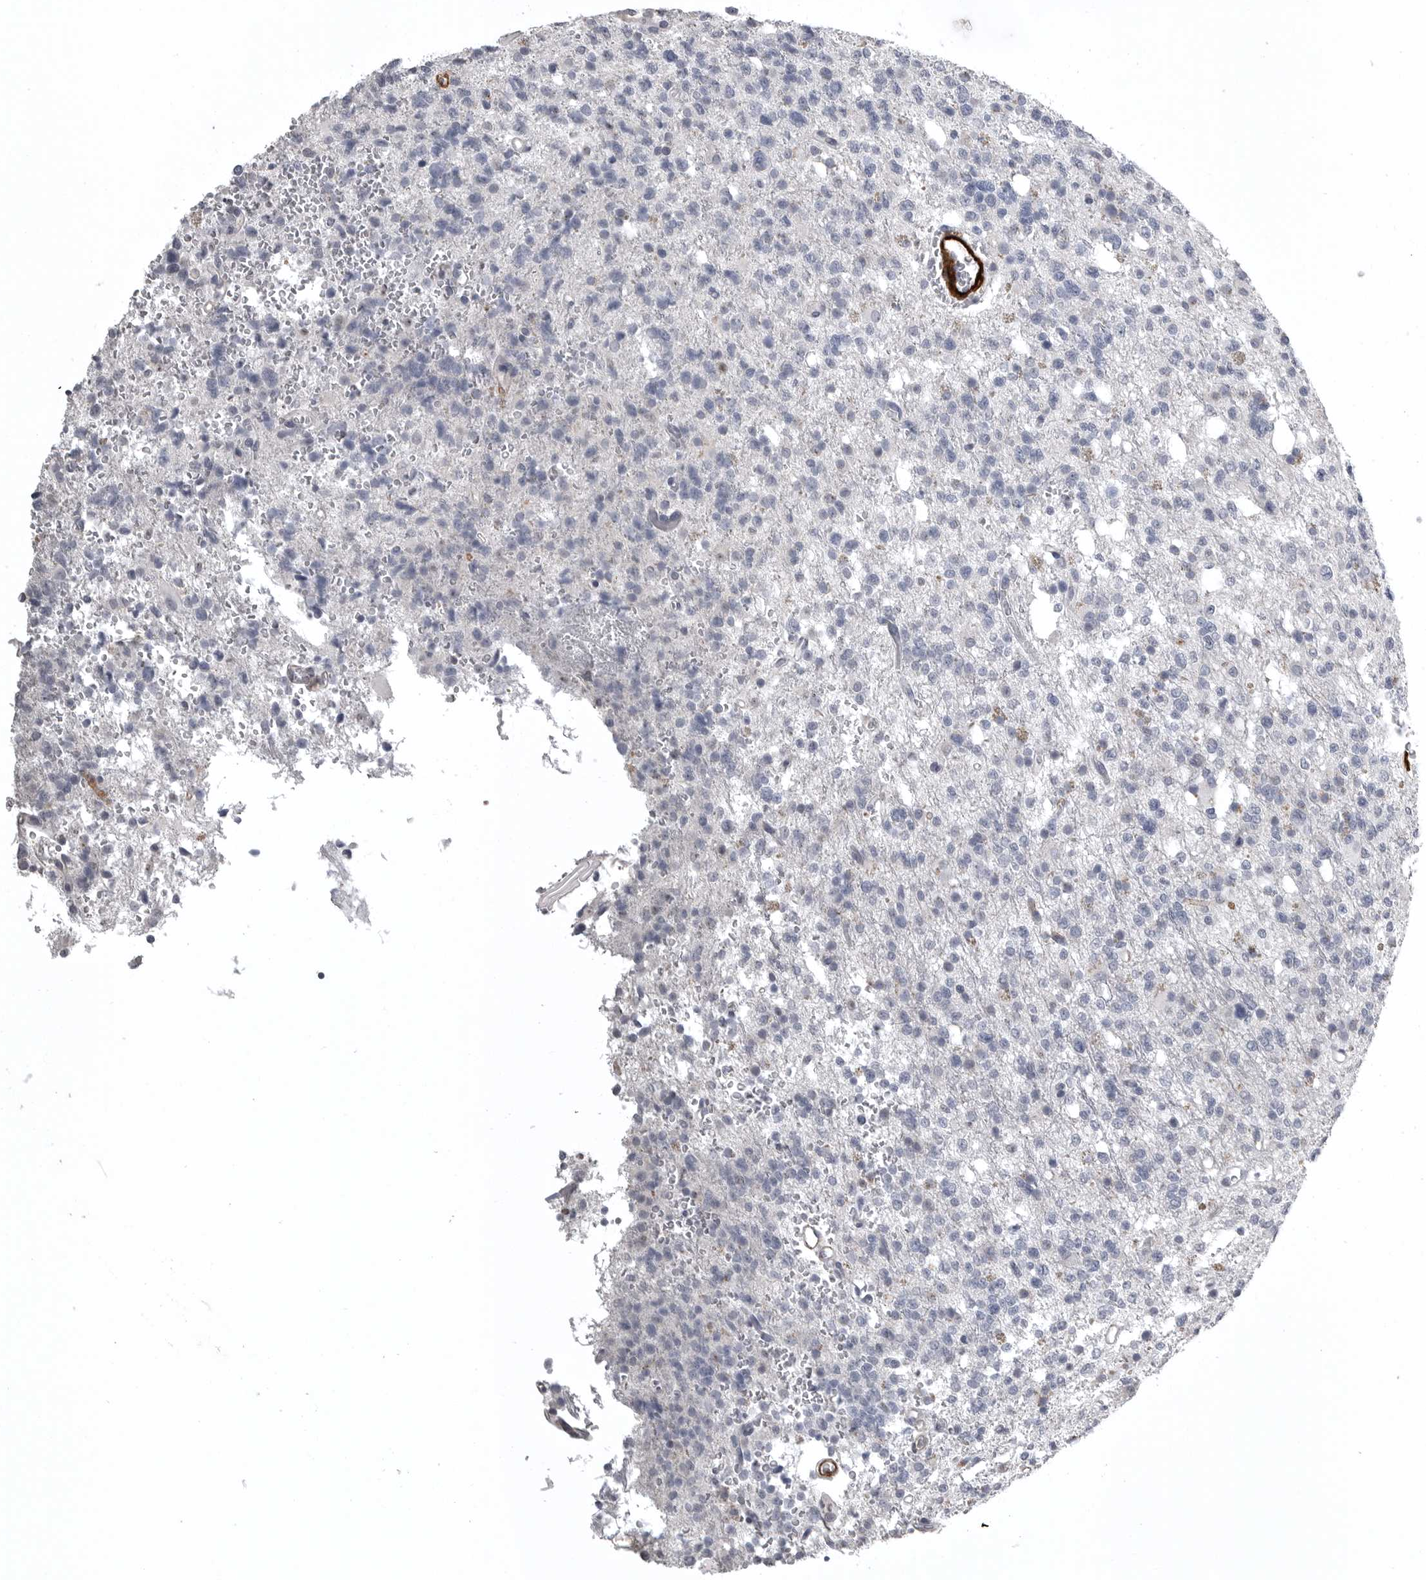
{"staining": {"intensity": "negative", "quantity": "none", "location": "none"}, "tissue": "glioma", "cell_type": "Tumor cells", "image_type": "cancer", "snomed": [{"axis": "morphology", "description": "Glioma, malignant, High grade"}, {"axis": "topography", "description": "Brain"}], "caption": "There is no significant positivity in tumor cells of glioma.", "gene": "AOC3", "patient": {"sex": "female", "age": 62}}